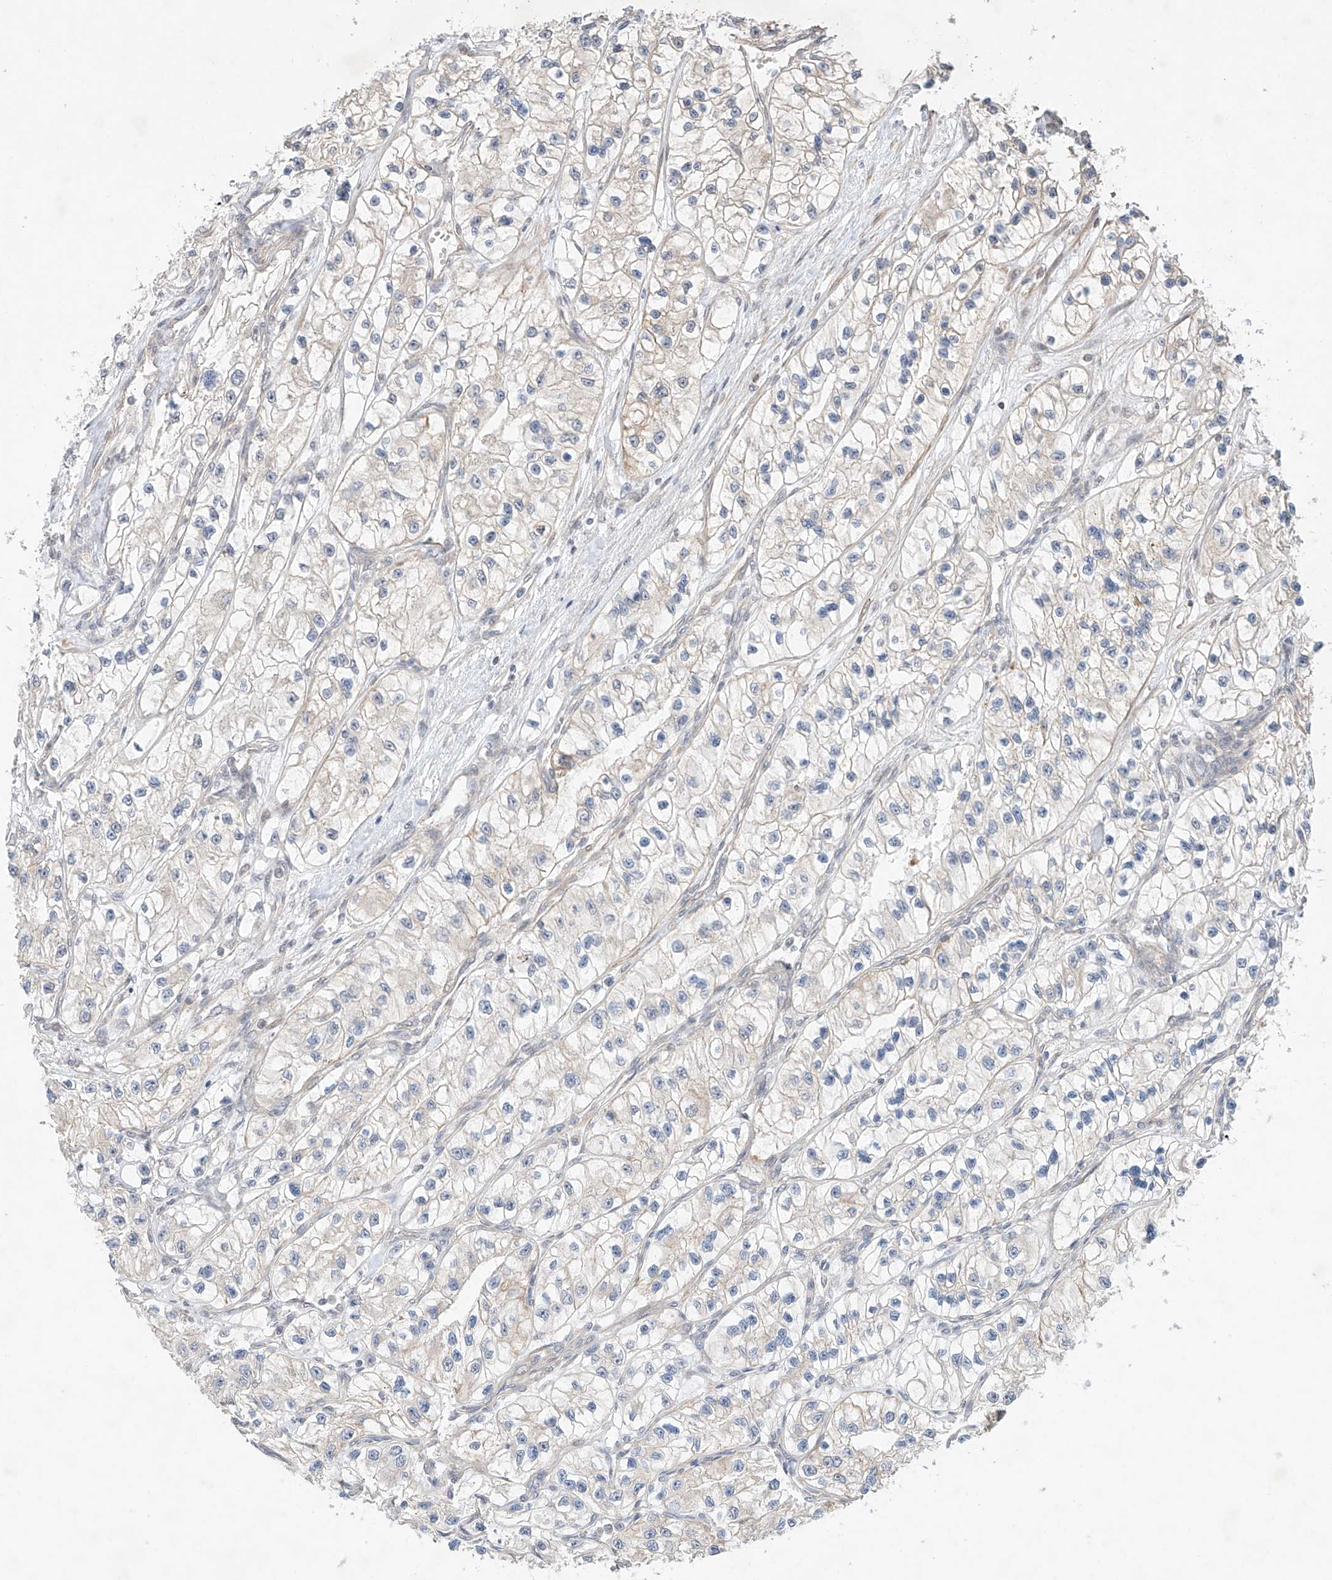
{"staining": {"intensity": "negative", "quantity": "none", "location": "none"}, "tissue": "renal cancer", "cell_type": "Tumor cells", "image_type": "cancer", "snomed": [{"axis": "morphology", "description": "Adenocarcinoma, NOS"}, {"axis": "topography", "description": "Kidney"}], "caption": "Renal adenocarcinoma was stained to show a protein in brown. There is no significant expression in tumor cells.", "gene": "TSR2", "patient": {"sex": "female", "age": 57}}